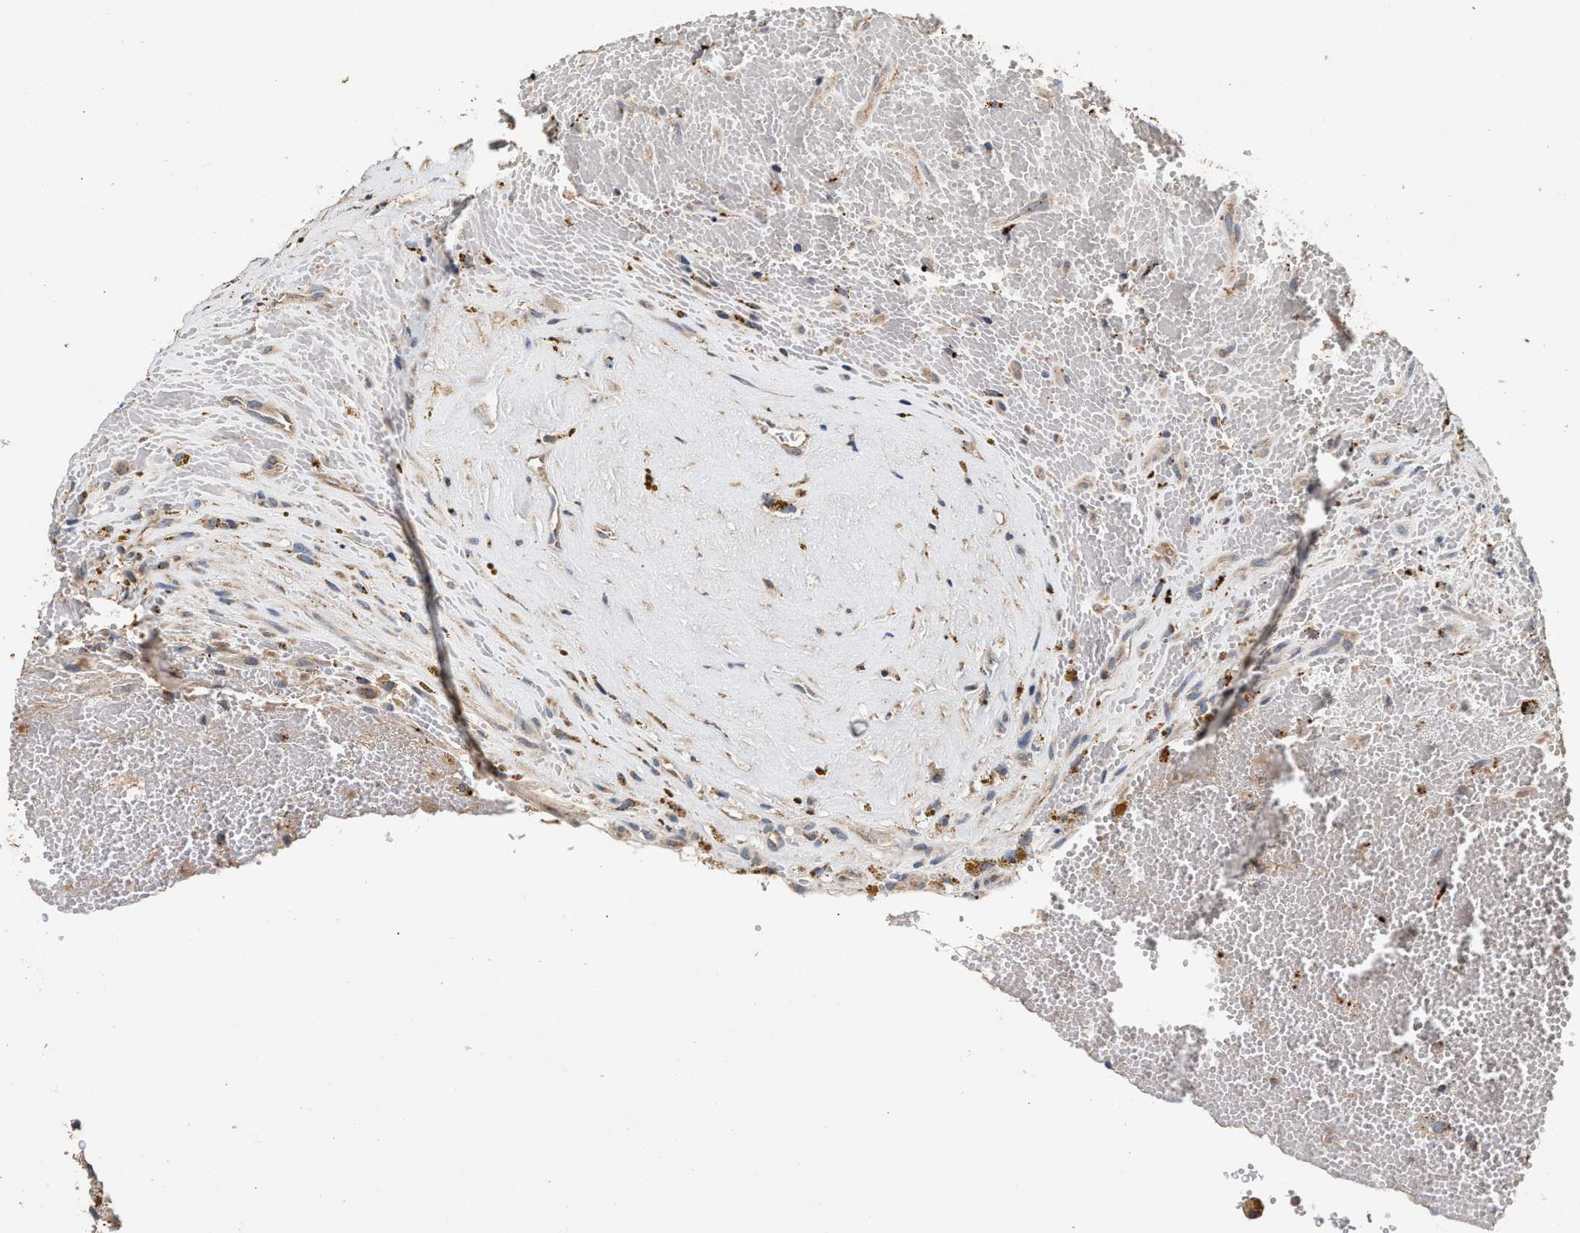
{"staining": {"intensity": "weak", "quantity": ">75%", "location": "cytoplasmic/membranous"}, "tissue": "renal cancer", "cell_type": "Tumor cells", "image_type": "cancer", "snomed": [{"axis": "morphology", "description": "Adenocarcinoma, NOS"}, {"axis": "topography", "description": "Kidney"}], "caption": "Adenocarcinoma (renal) tissue shows weak cytoplasmic/membranous positivity in about >75% of tumor cells", "gene": "PTGR3", "patient": {"sex": "female", "age": 57}}